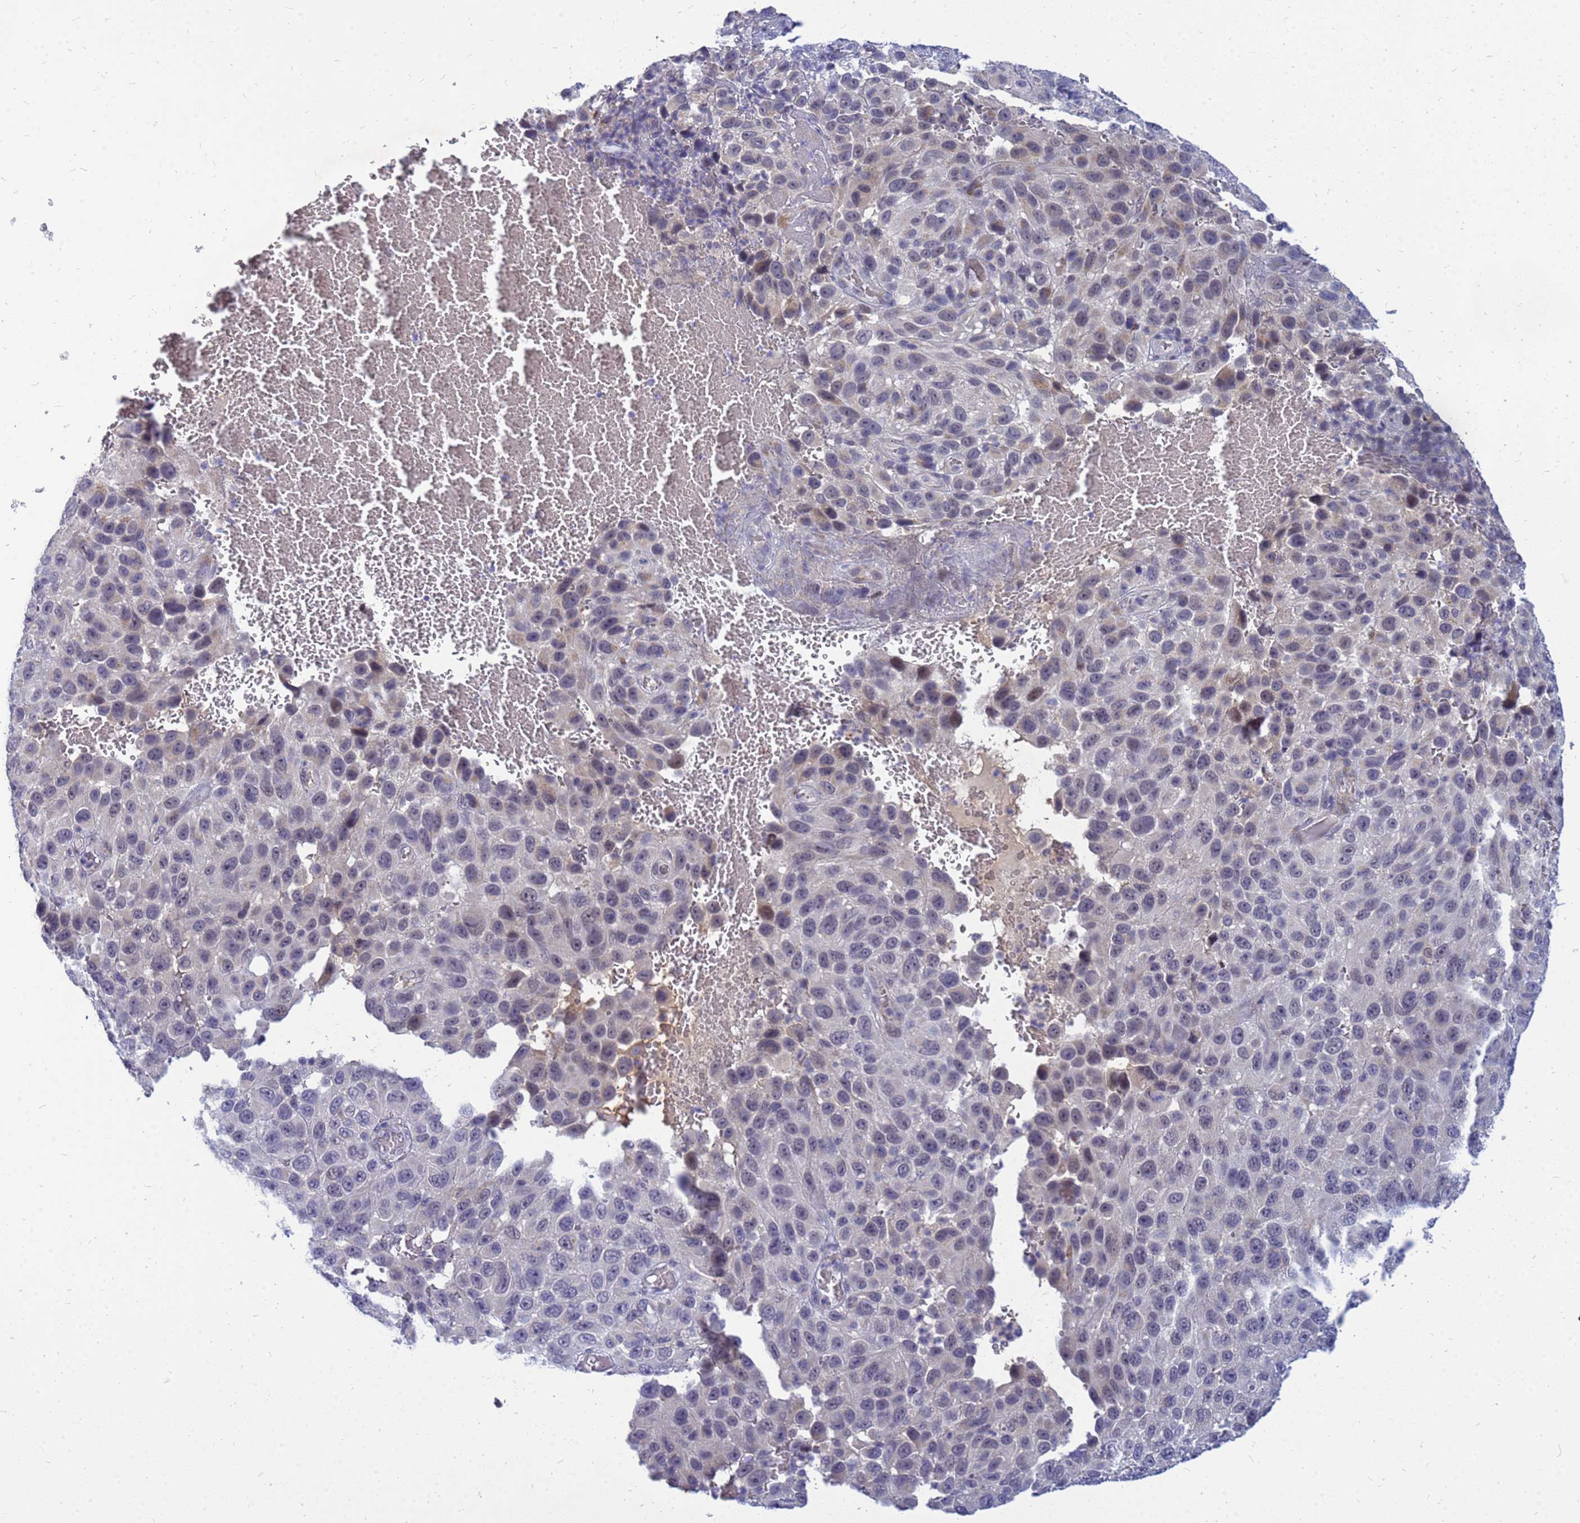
{"staining": {"intensity": "weak", "quantity": "25%-75%", "location": "nuclear"}, "tissue": "melanoma", "cell_type": "Tumor cells", "image_type": "cancer", "snomed": [{"axis": "morphology", "description": "Malignant melanoma, NOS"}, {"axis": "topography", "description": "Skin"}], "caption": "Human melanoma stained for a protein (brown) displays weak nuclear positive staining in about 25%-75% of tumor cells.", "gene": "SRGAP3", "patient": {"sex": "female", "age": 96}}